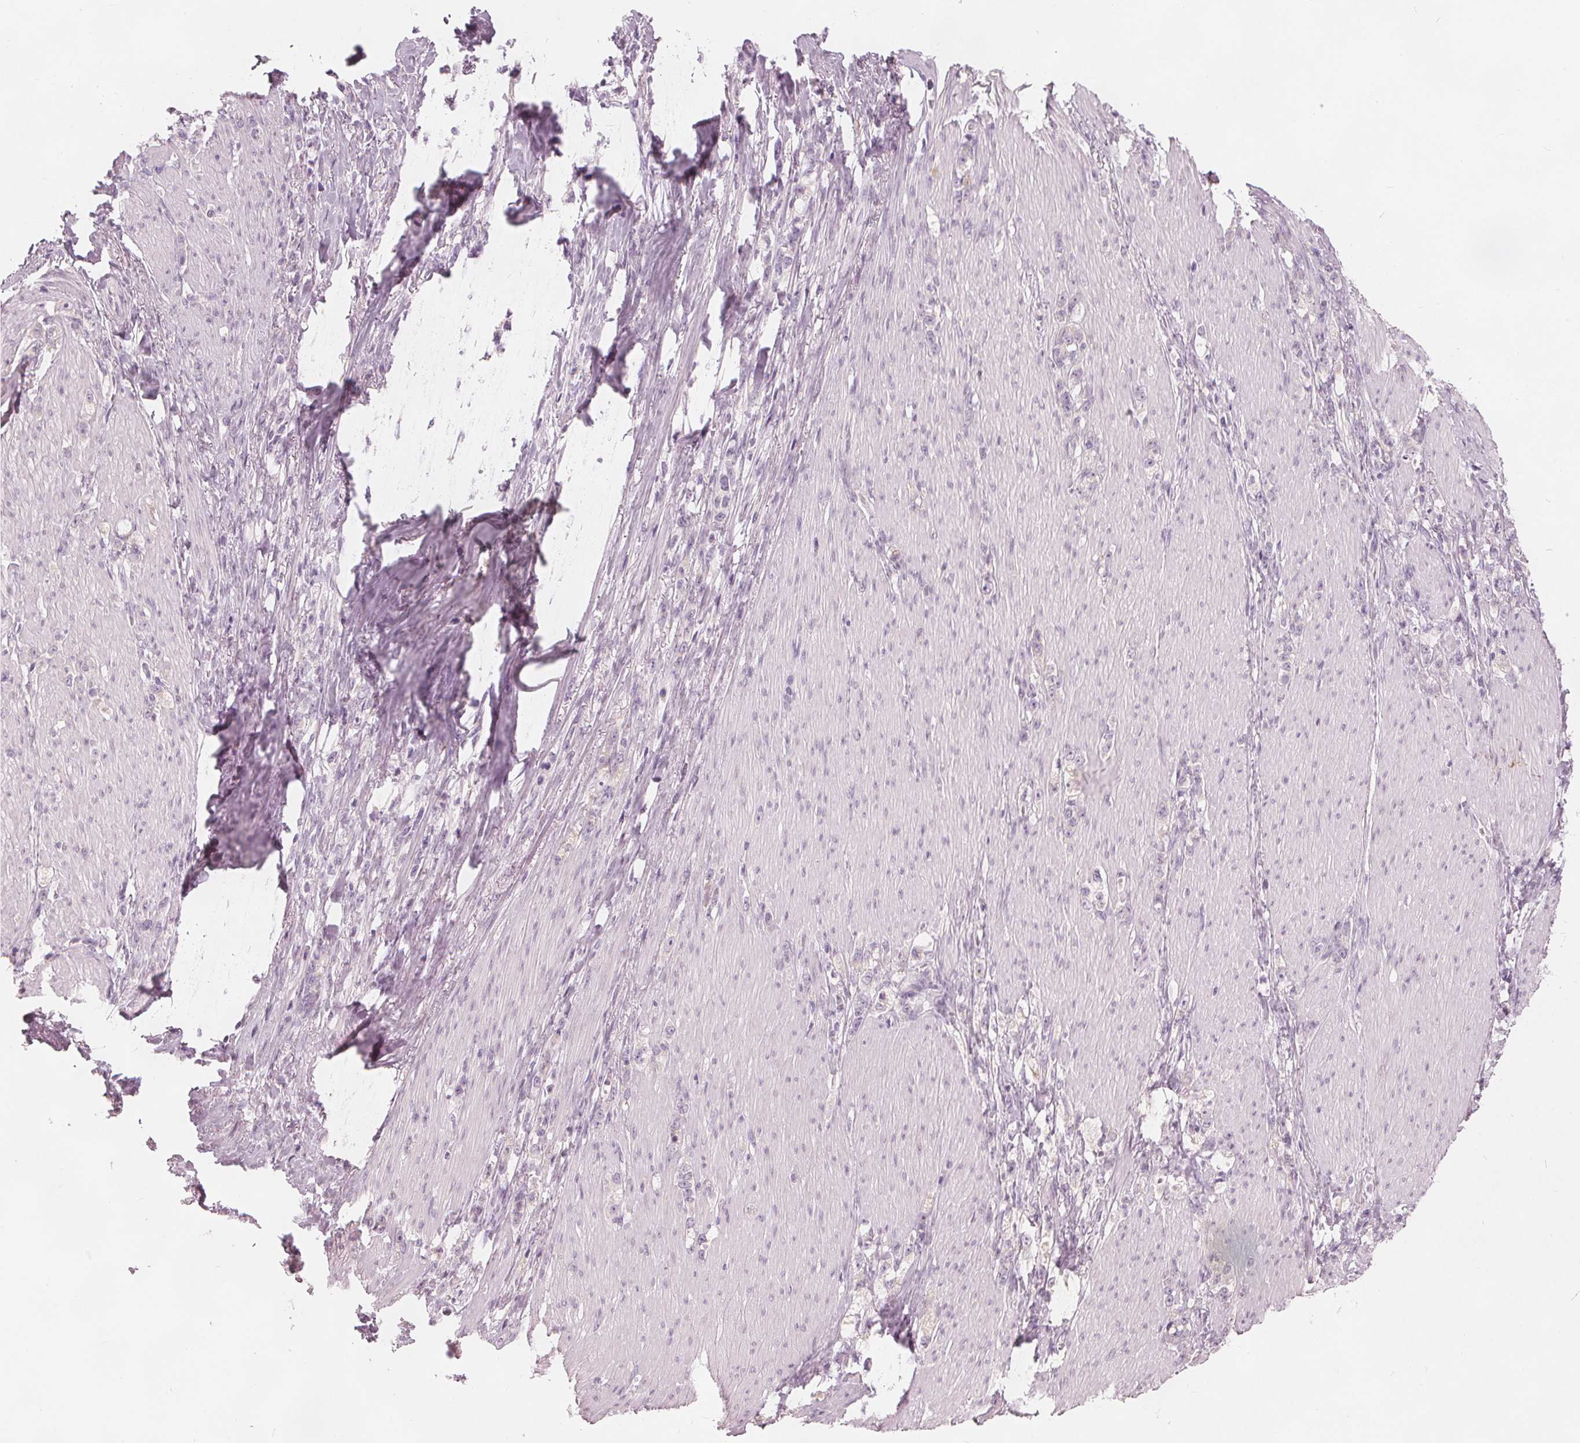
{"staining": {"intensity": "negative", "quantity": "none", "location": "none"}, "tissue": "stomach cancer", "cell_type": "Tumor cells", "image_type": "cancer", "snomed": [{"axis": "morphology", "description": "Adenocarcinoma, NOS"}, {"axis": "topography", "description": "Stomach, lower"}], "caption": "The image reveals no staining of tumor cells in adenocarcinoma (stomach). (DAB (3,3'-diaminobenzidine) immunohistochemistry, high magnification).", "gene": "BRSK1", "patient": {"sex": "male", "age": 88}}